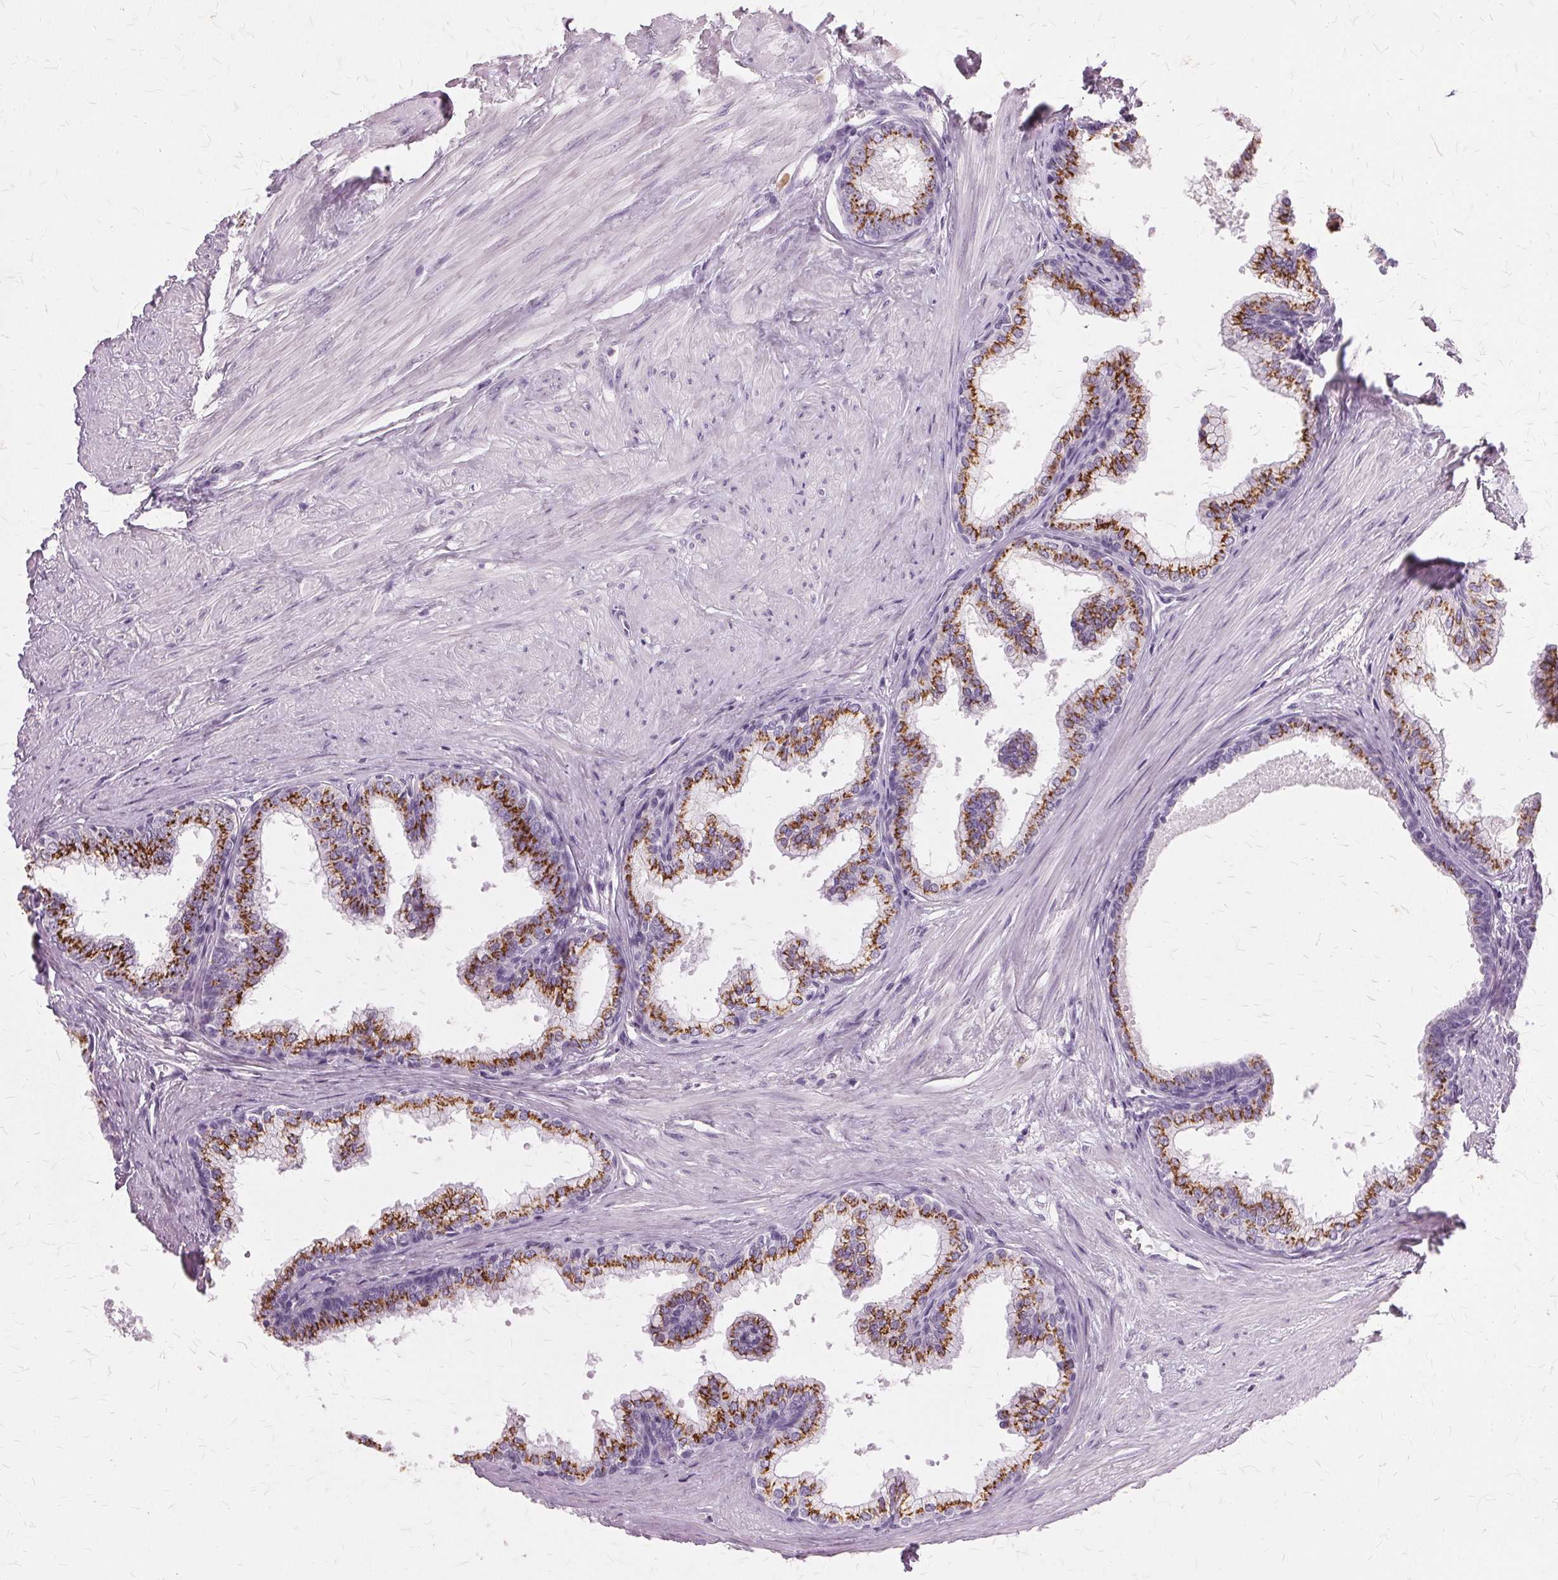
{"staining": {"intensity": "strong", "quantity": ">75%", "location": "cytoplasmic/membranous"}, "tissue": "prostate", "cell_type": "Glandular cells", "image_type": "normal", "snomed": [{"axis": "morphology", "description": "Normal tissue, NOS"}, {"axis": "topography", "description": "Prostate"}, {"axis": "topography", "description": "Peripheral nerve tissue"}], "caption": "Immunohistochemistry (IHC) (DAB) staining of normal prostate displays strong cytoplasmic/membranous protein positivity in approximately >75% of glandular cells.", "gene": "SLC45A3", "patient": {"sex": "male", "age": 55}}